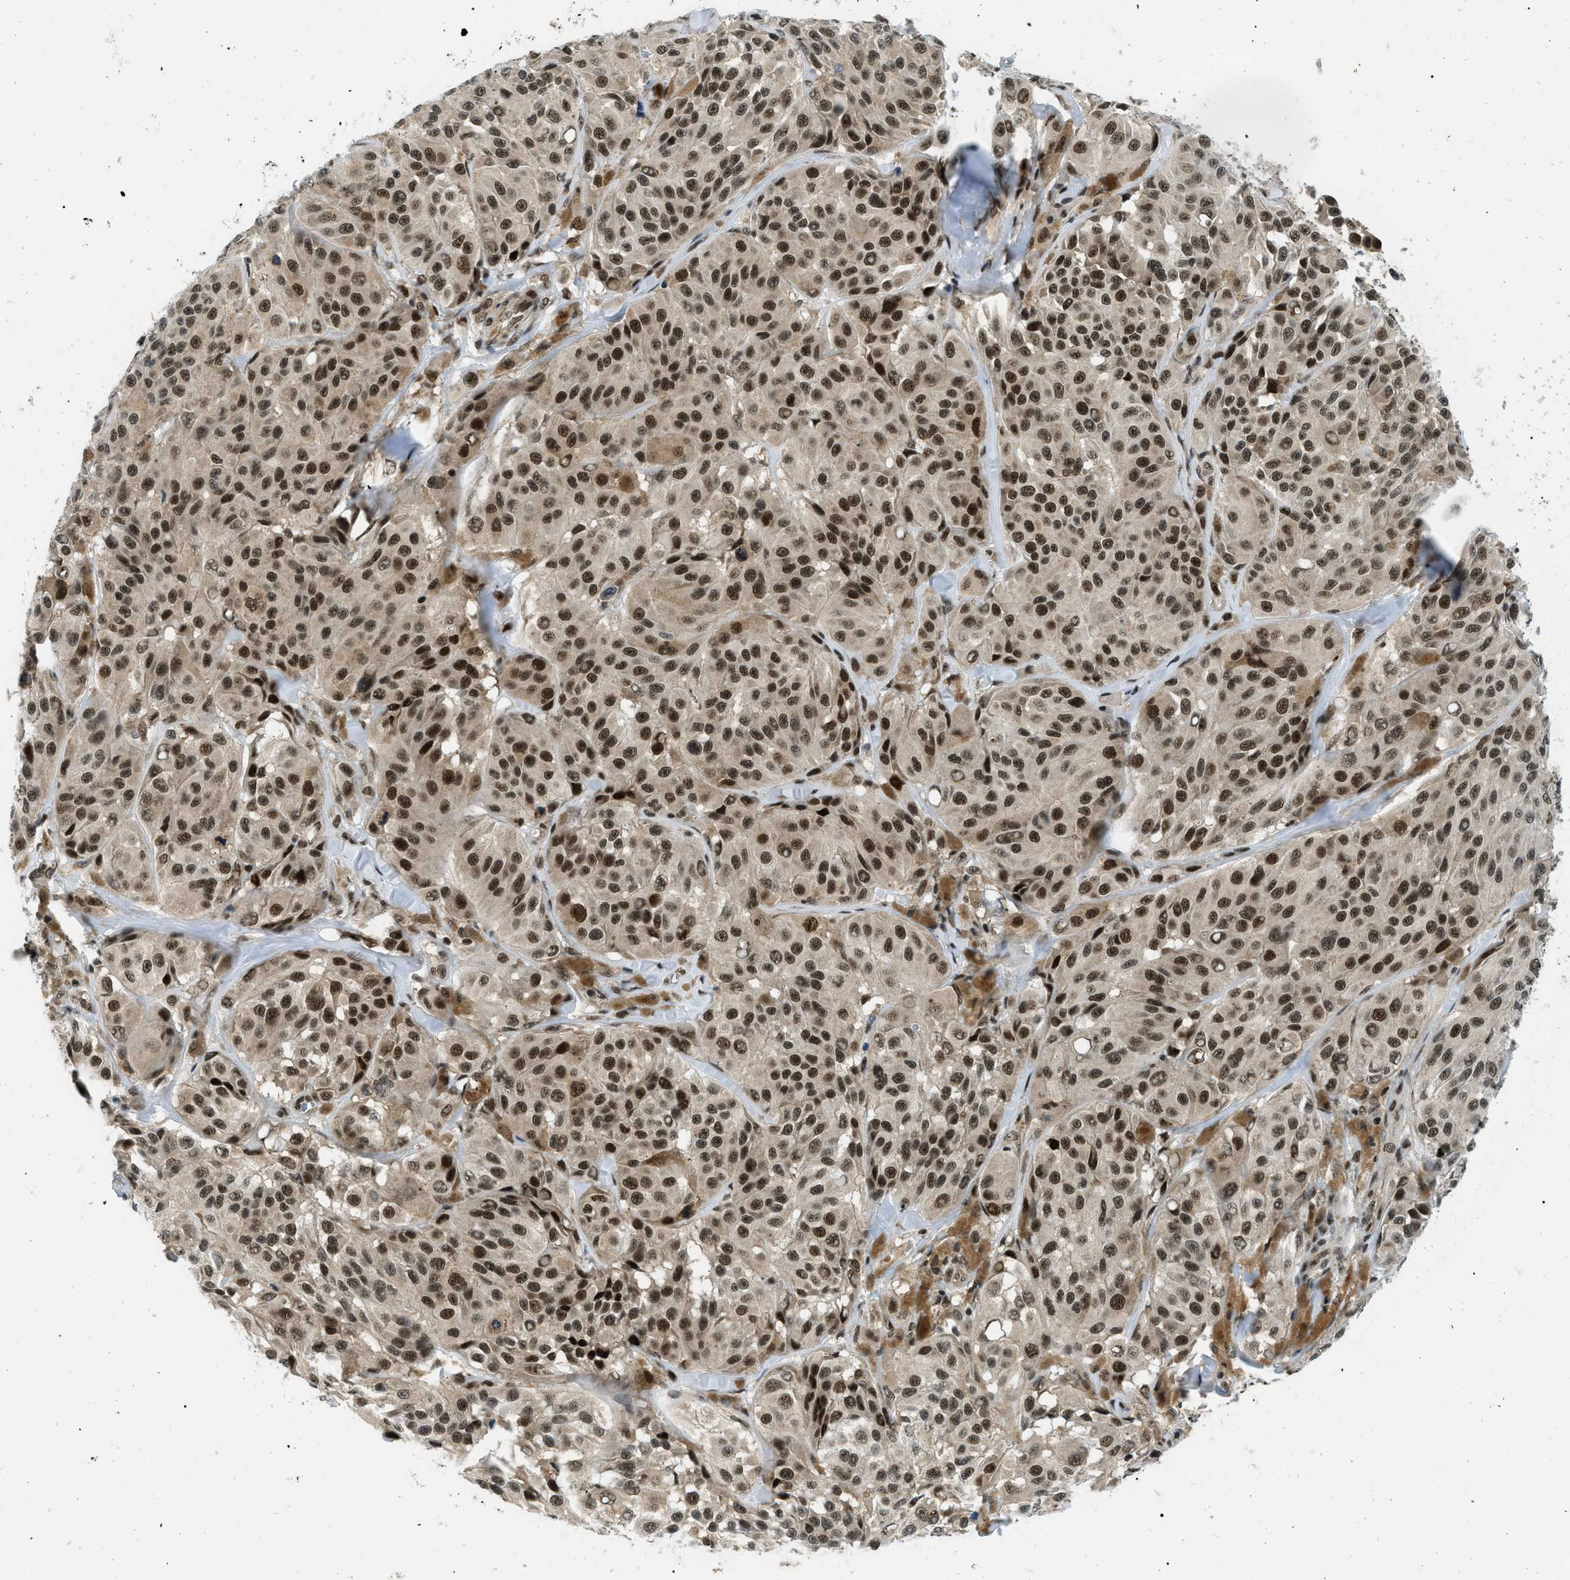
{"staining": {"intensity": "strong", "quantity": ">75%", "location": "nuclear"}, "tissue": "melanoma", "cell_type": "Tumor cells", "image_type": "cancer", "snomed": [{"axis": "morphology", "description": "Malignant melanoma, NOS"}, {"axis": "topography", "description": "Skin"}], "caption": "Melanoma stained with a protein marker displays strong staining in tumor cells.", "gene": "RBM15", "patient": {"sex": "male", "age": 84}}